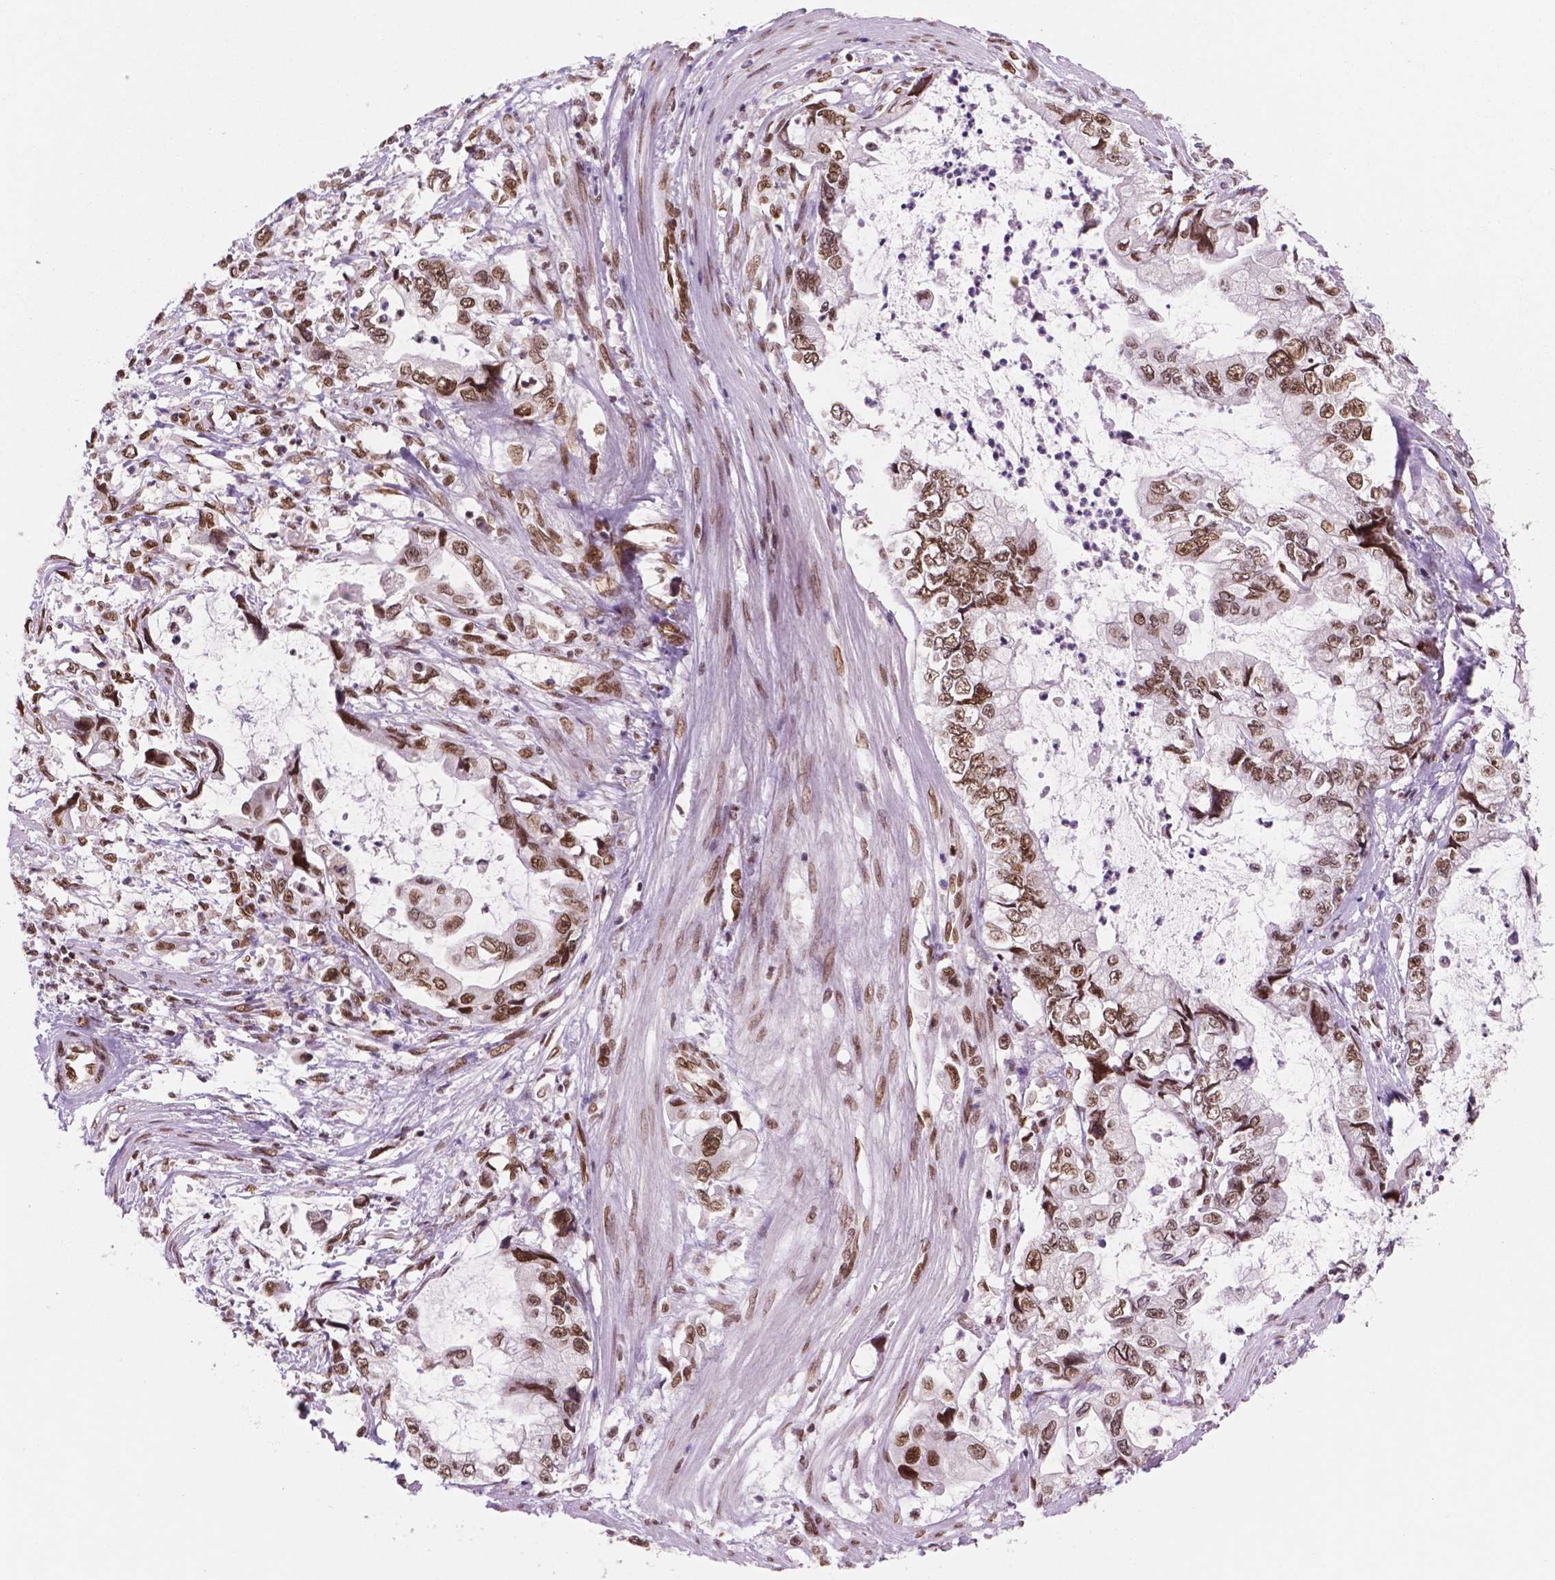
{"staining": {"intensity": "weak", "quantity": ">75%", "location": "nuclear"}, "tissue": "stomach cancer", "cell_type": "Tumor cells", "image_type": "cancer", "snomed": [{"axis": "morphology", "description": "Adenocarcinoma, NOS"}, {"axis": "topography", "description": "Pancreas"}, {"axis": "topography", "description": "Stomach, upper"}, {"axis": "topography", "description": "Stomach"}], "caption": "Stomach cancer (adenocarcinoma) tissue shows weak nuclear expression in about >75% of tumor cells, visualized by immunohistochemistry.", "gene": "MLH1", "patient": {"sex": "male", "age": 77}}